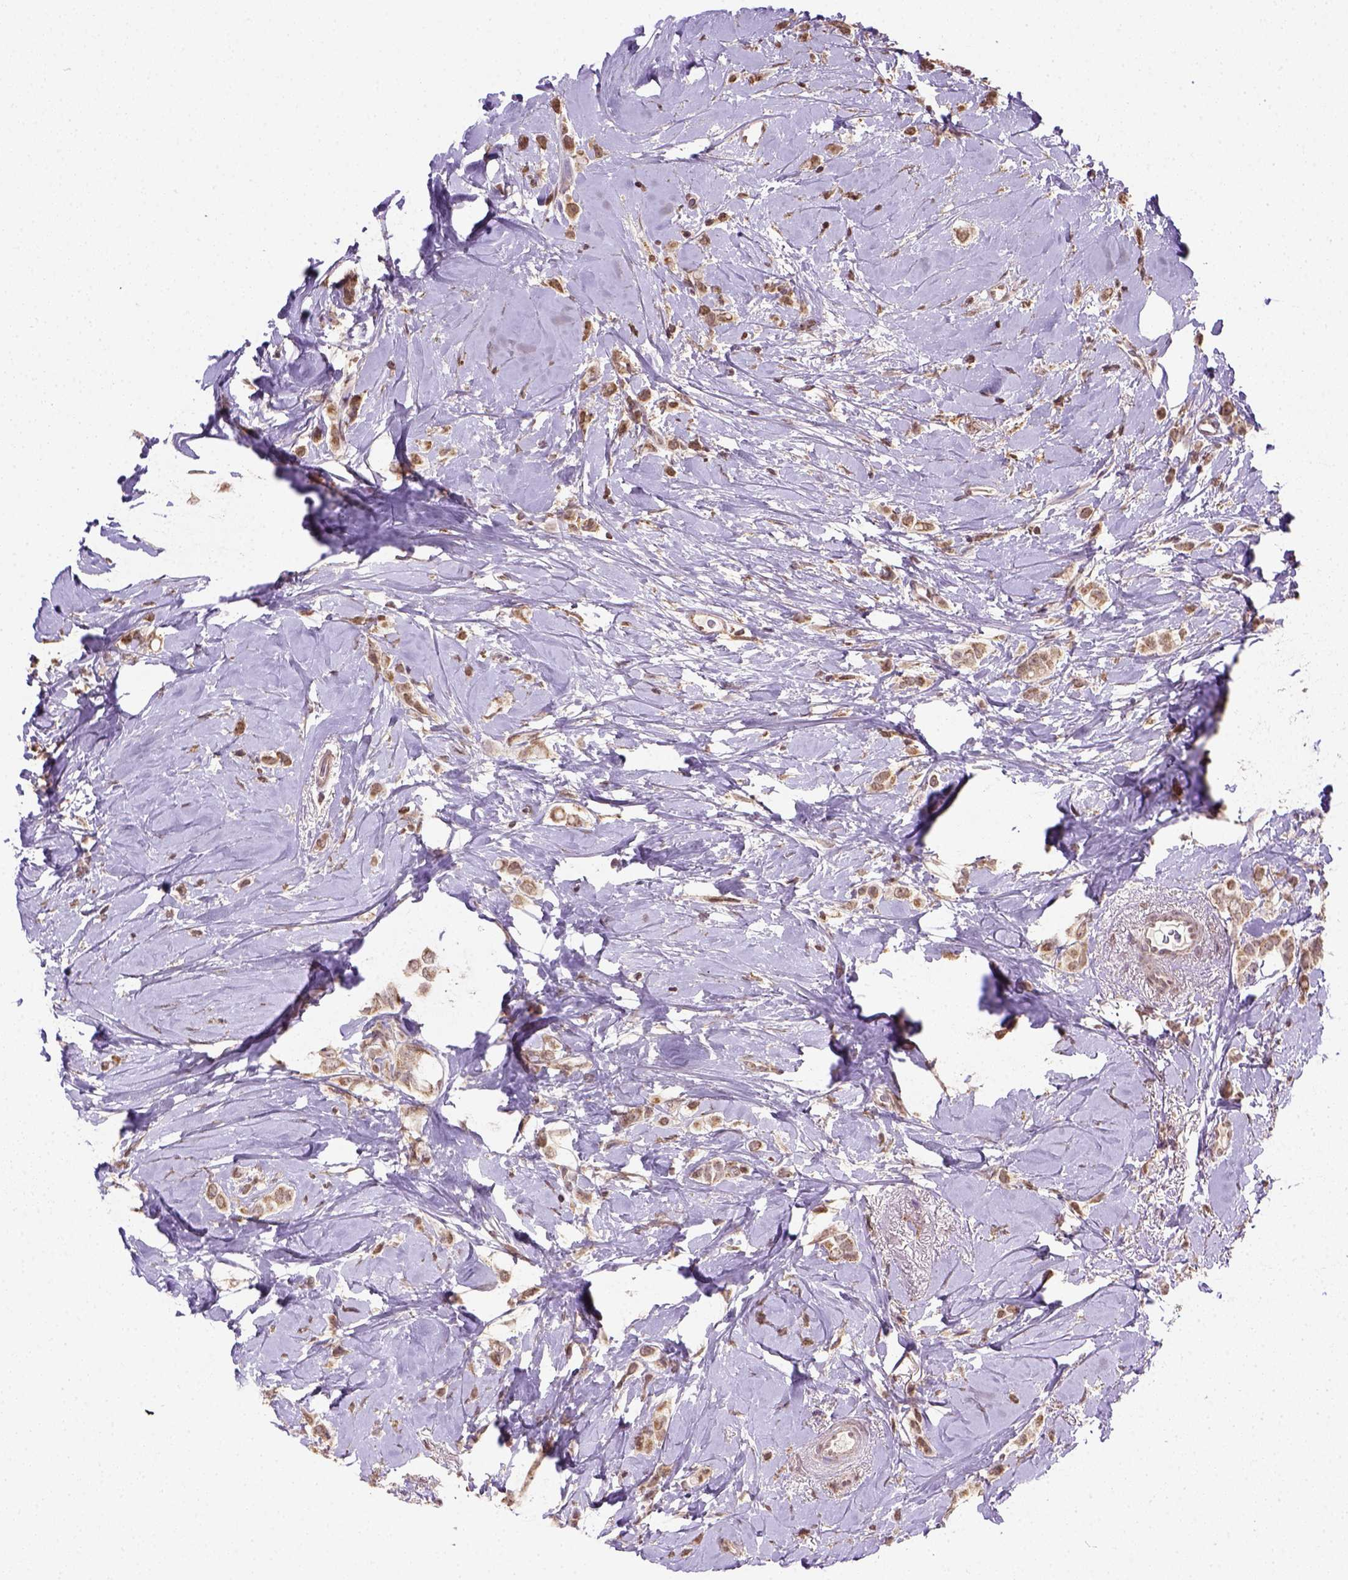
{"staining": {"intensity": "moderate", "quantity": ">75%", "location": "cytoplasmic/membranous"}, "tissue": "breast cancer", "cell_type": "Tumor cells", "image_type": "cancer", "snomed": [{"axis": "morphology", "description": "Lobular carcinoma"}, {"axis": "topography", "description": "Breast"}], "caption": "Breast lobular carcinoma was stained to show a protein in brown. There is medium levels of moderate cytoplasmic/membranous positivity in approximately >75% of tumor cells. (brown staining indicates protein expression, while blue staining denotes nuclei).", "gene": "NUDT10", "patient": {"sex": "female", "age": 66}}